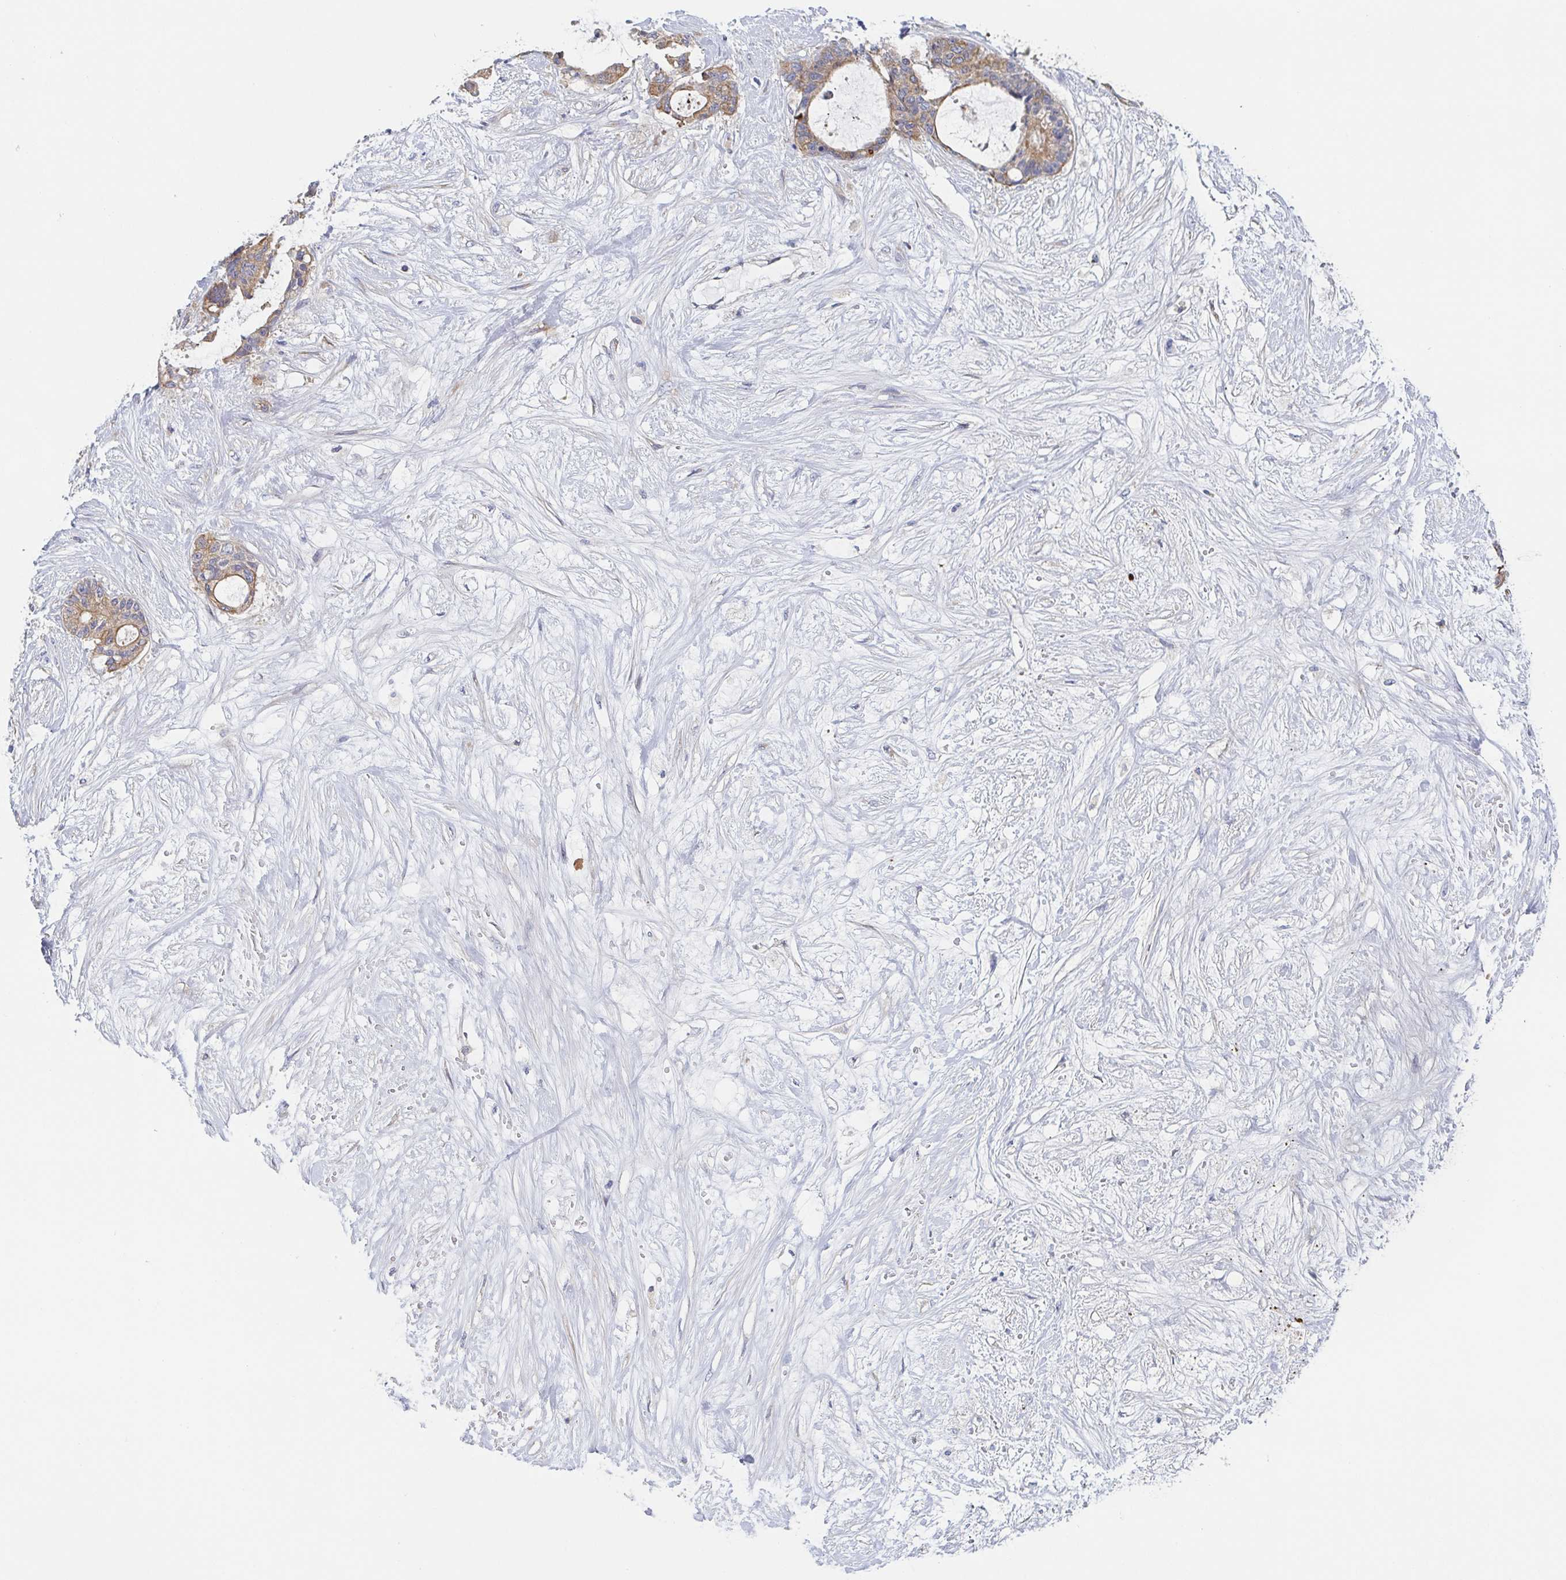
{"staining": {"intensity": "weak", "quantity": ">75%", "location": "cytoplasmic/membranous"}, "tissue": "liver cancer", "cell_type": "Tumor cells", "image_type": "cancer", "snomed": [{"axis": "morphology", "description": "Normal tissue, NOS"}, {"axis": "morphology", "description": "Cholangiocarcinoma"}, {"axis": "topography", "description": "Liver"}, {"axis": "topography", "description": "Peripheral nerve tissue"}], "caption": "Immunohistochemical staining of liver cholangiocarcinoma exhibits low levels of weak cytoplasmic/membranous expression in about >75% of tumor cells. The staining is performed using DAB (3,3'-diaminobenzidine) brown chromogen to label protein expression. The nuclei are counter-stained blue using hematoxylin.", "gene": "TUFT1", "patient": {"sex": "female", "age": 73}}